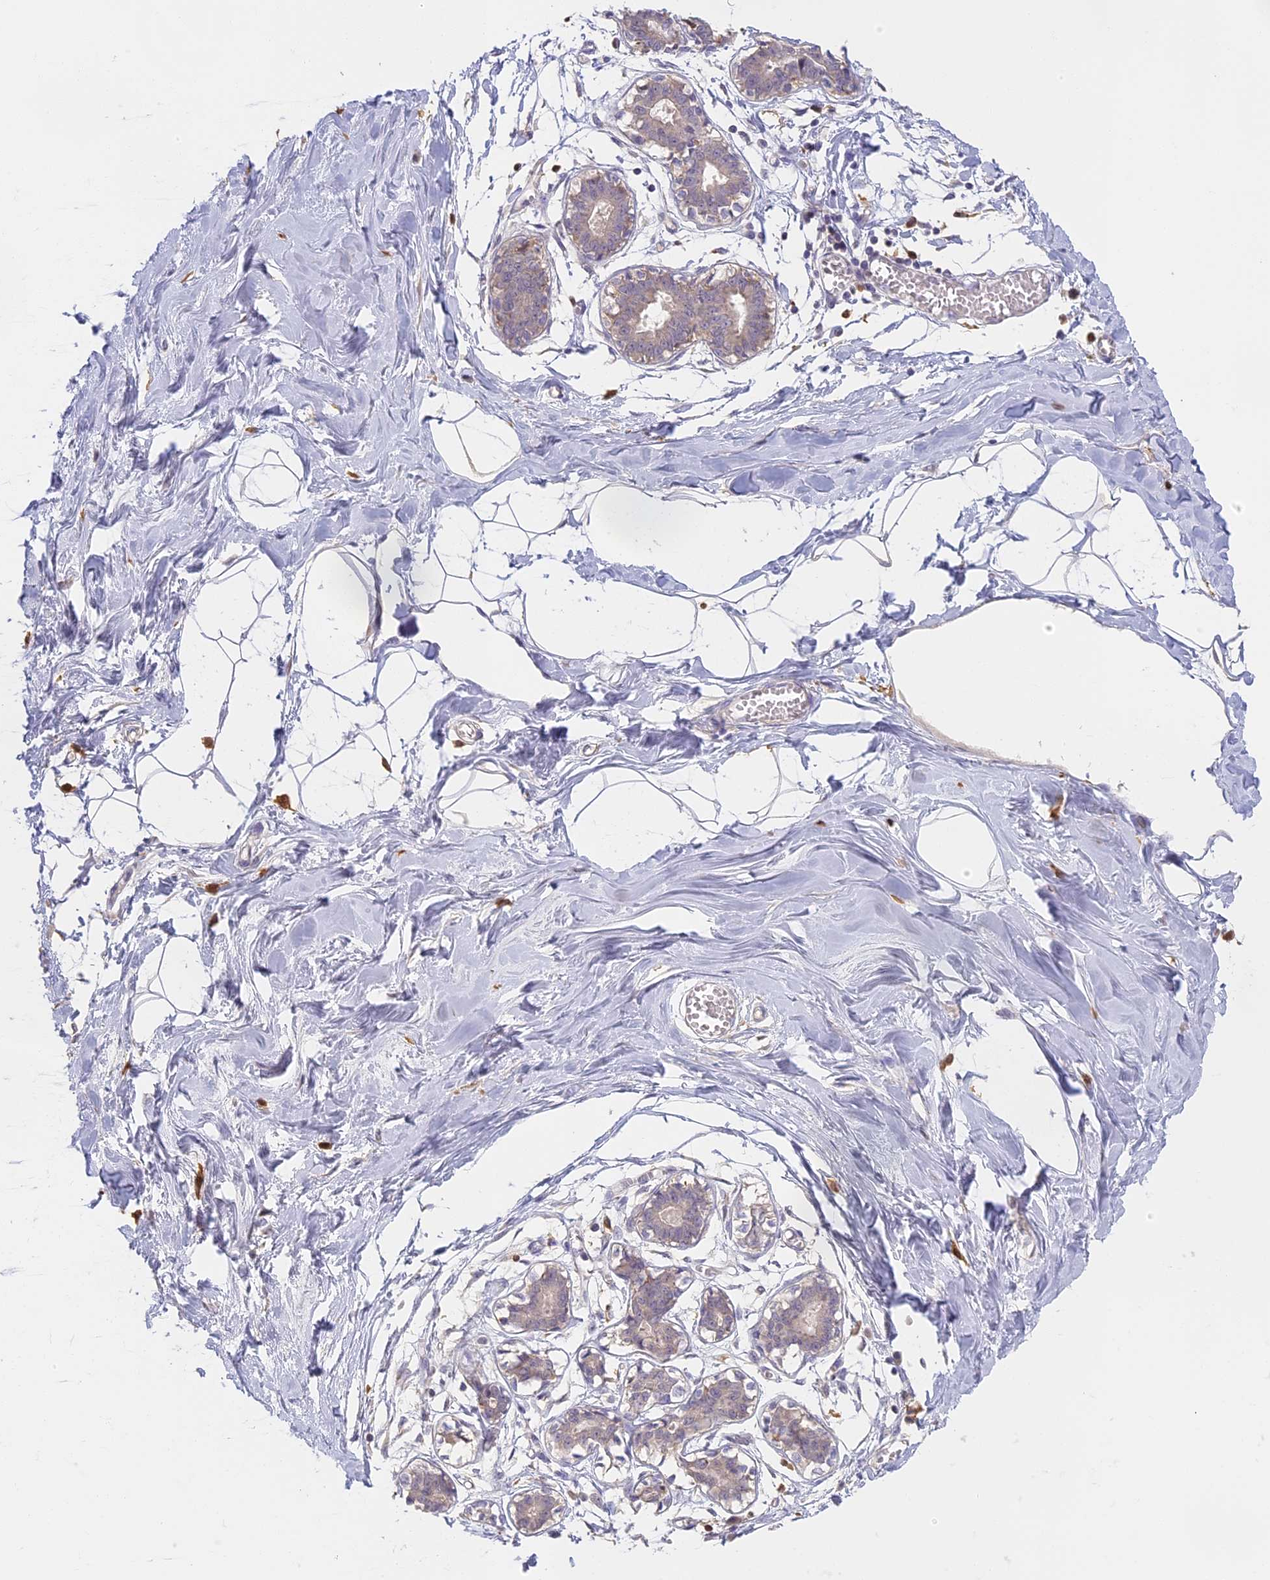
{"staining": {"intensity": "negative", "quantity": "none", "location": "none"}, "tissue": "breast", "cell_type": "Adipocytes", "image_type": "normal", "snomed": [{"axis": "morphology", "description": "Normal tissue, NOS"}, {"axis": "topography", "description": "Breast"}], "caption": "Immunohistochemistry (IHC) micrograph of benign human breast stained for a protein (brown), which reveals no staining in adipocytes. (Brightfield microscopy of DAB IHC at high magnification).", "gene": "NCF4", "patient": {"sex": "female", "age": 27}}